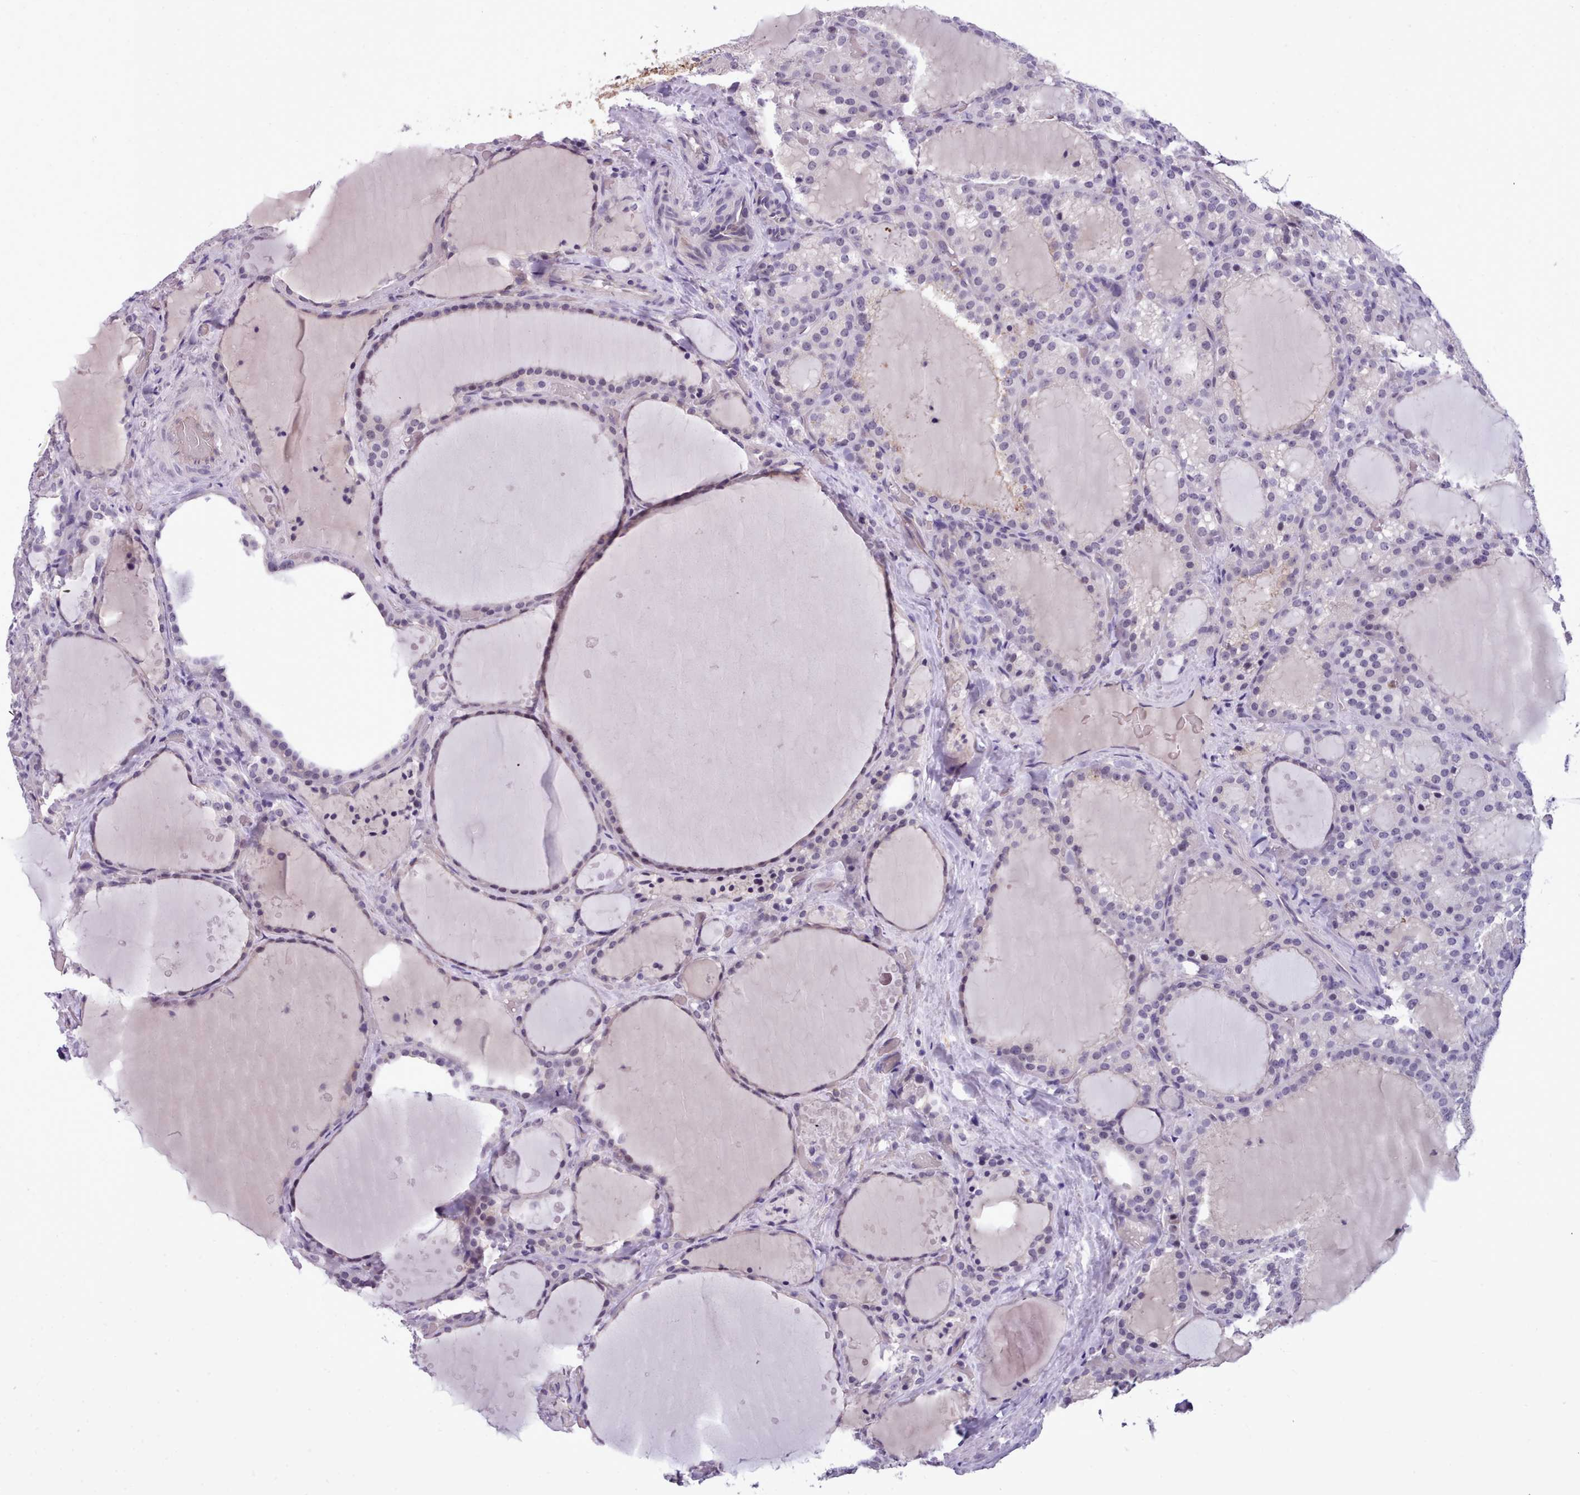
{"staining": {"intensity": "negative", "quantity": "none", "location": "none"}, "tissue": "thyroid cancer", "cell_type": "Tumor cells", "image_type": "cancer", "snomed": [{"axis": "morphology", "description": "Papillary adenocarcinoma, NOS"}, {"axis": "topography", "description": "Thyroid gland"}], "caption": "This is an IHC image of human thyroid cancer. There is no expression in tumor cells.", "gene": "KCTD16", "patient": {"sex": "male", "age": 77}}